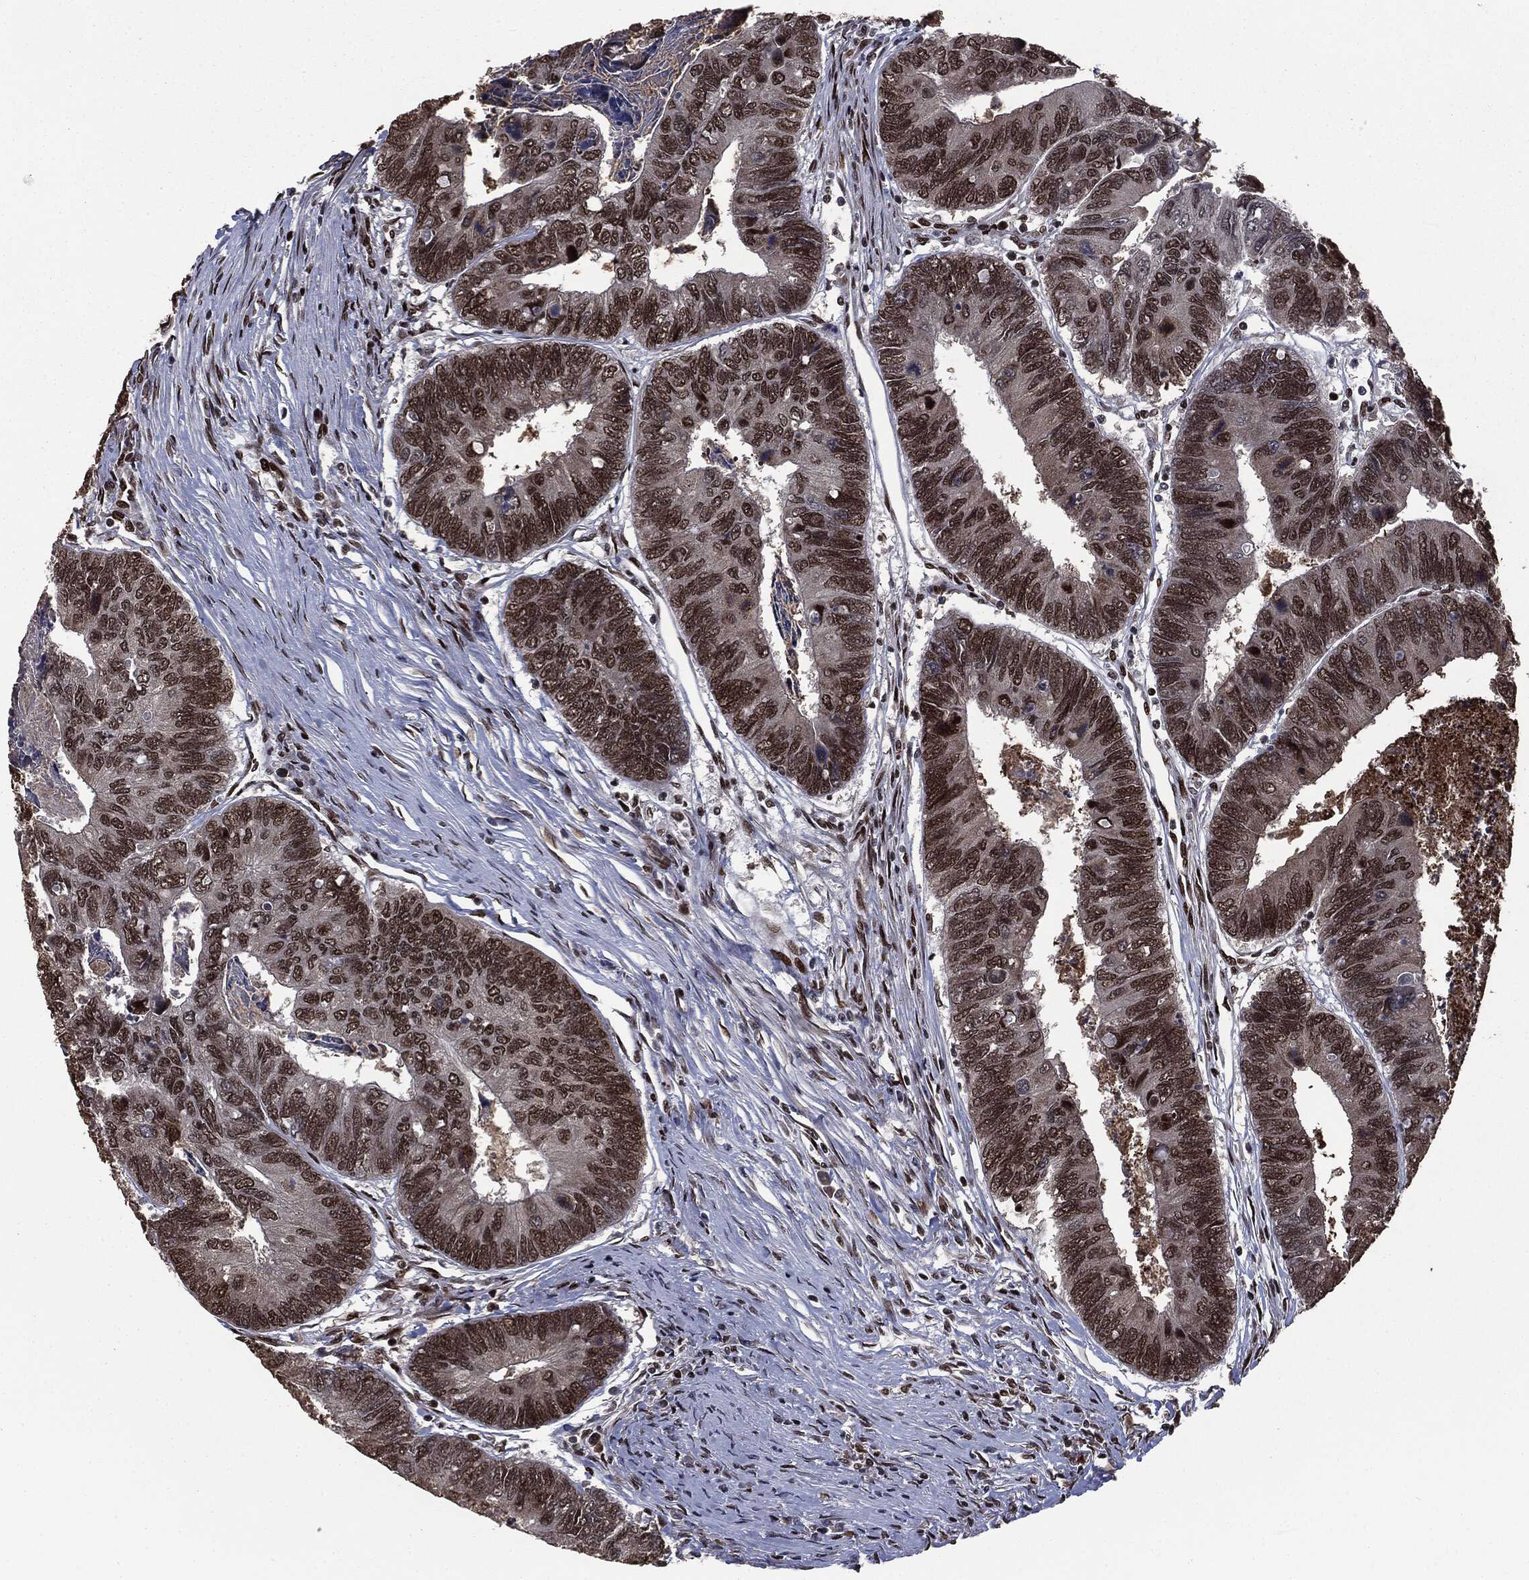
{"staining": {"intensity": "strong", "quantity": "25%-75%", "location": "nuclear"}, "tissue": "colorectal cancer", "cell_type": "Tumor cells", "image_type": "cancer", "snomed": [{"axis": "morphology", "description": "Adenocarcinoma, NOS"}, {"axis": "topography", "description": "Colon"}], "caption": "Approximately 25%-75% of tumor cells in adenocarcinoma (colorectal) exhibit strong nuclear protein expression as visualized by brown immunohistochemical staining.", "gene": "DVL2", "patient": {"sex": "female", "age": 67}}